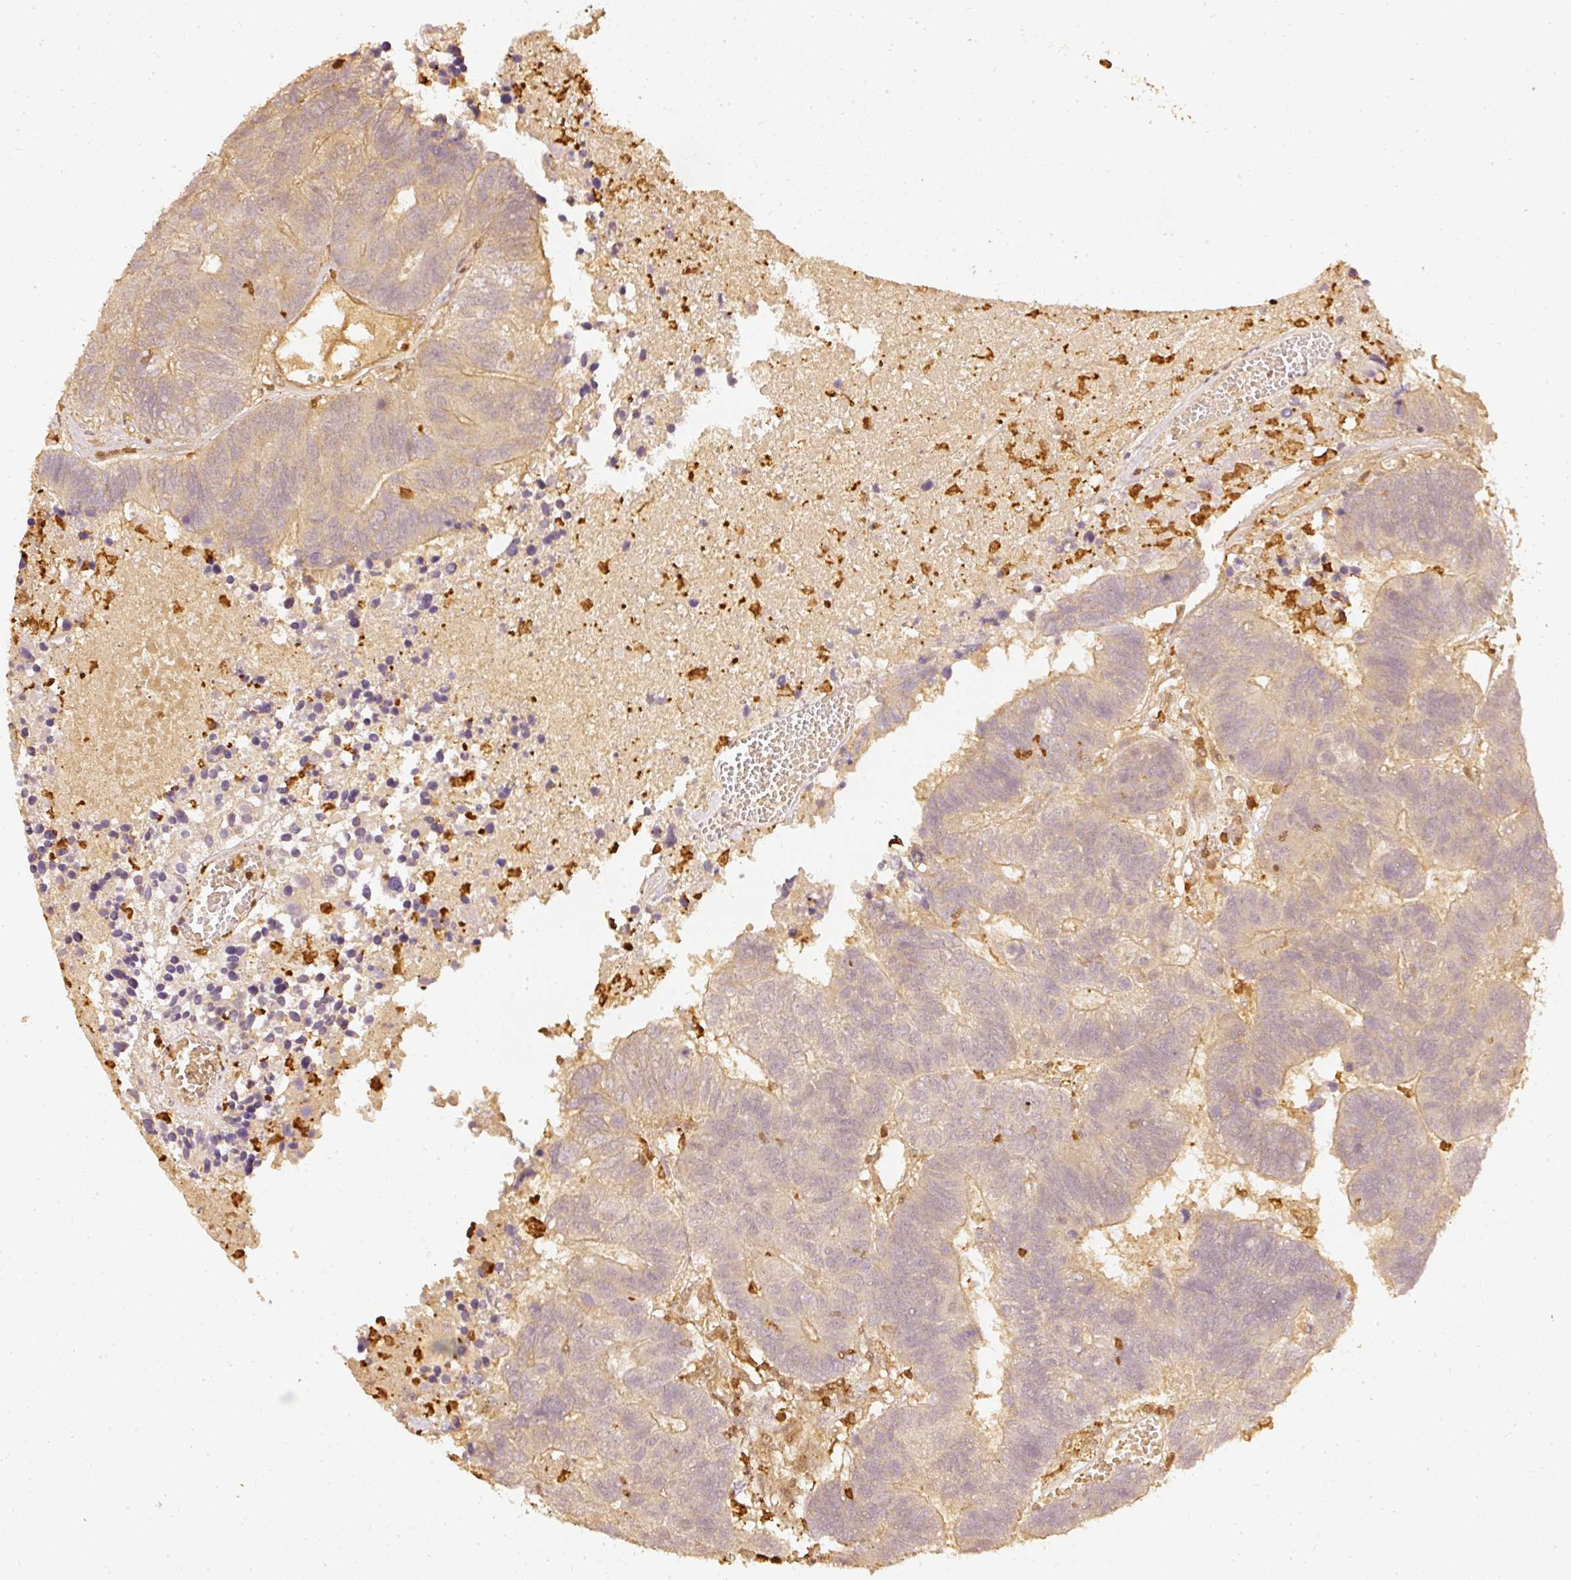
{"staining": {"intensity": "weak", "quantity": ">75%", "location": "cytoplasmic/membranous"}, "tissue": "colorectal cancer", "cell_type": "Tumor cells", "image_type": "cancer", "snomed": [{"axis": "morphology", "description": "Adenocarcinoma, NOS"}, {"axis": "topography", "description": "Colon"}], "caption": "The histopathology image shows a brown stain indicating the presence of a protein in the cytoplasmic/membranous of tumor cells in colorectal adenocarcinoma.", "gene": "PFN1", "patient": {"sex": "female", "age": 48}}